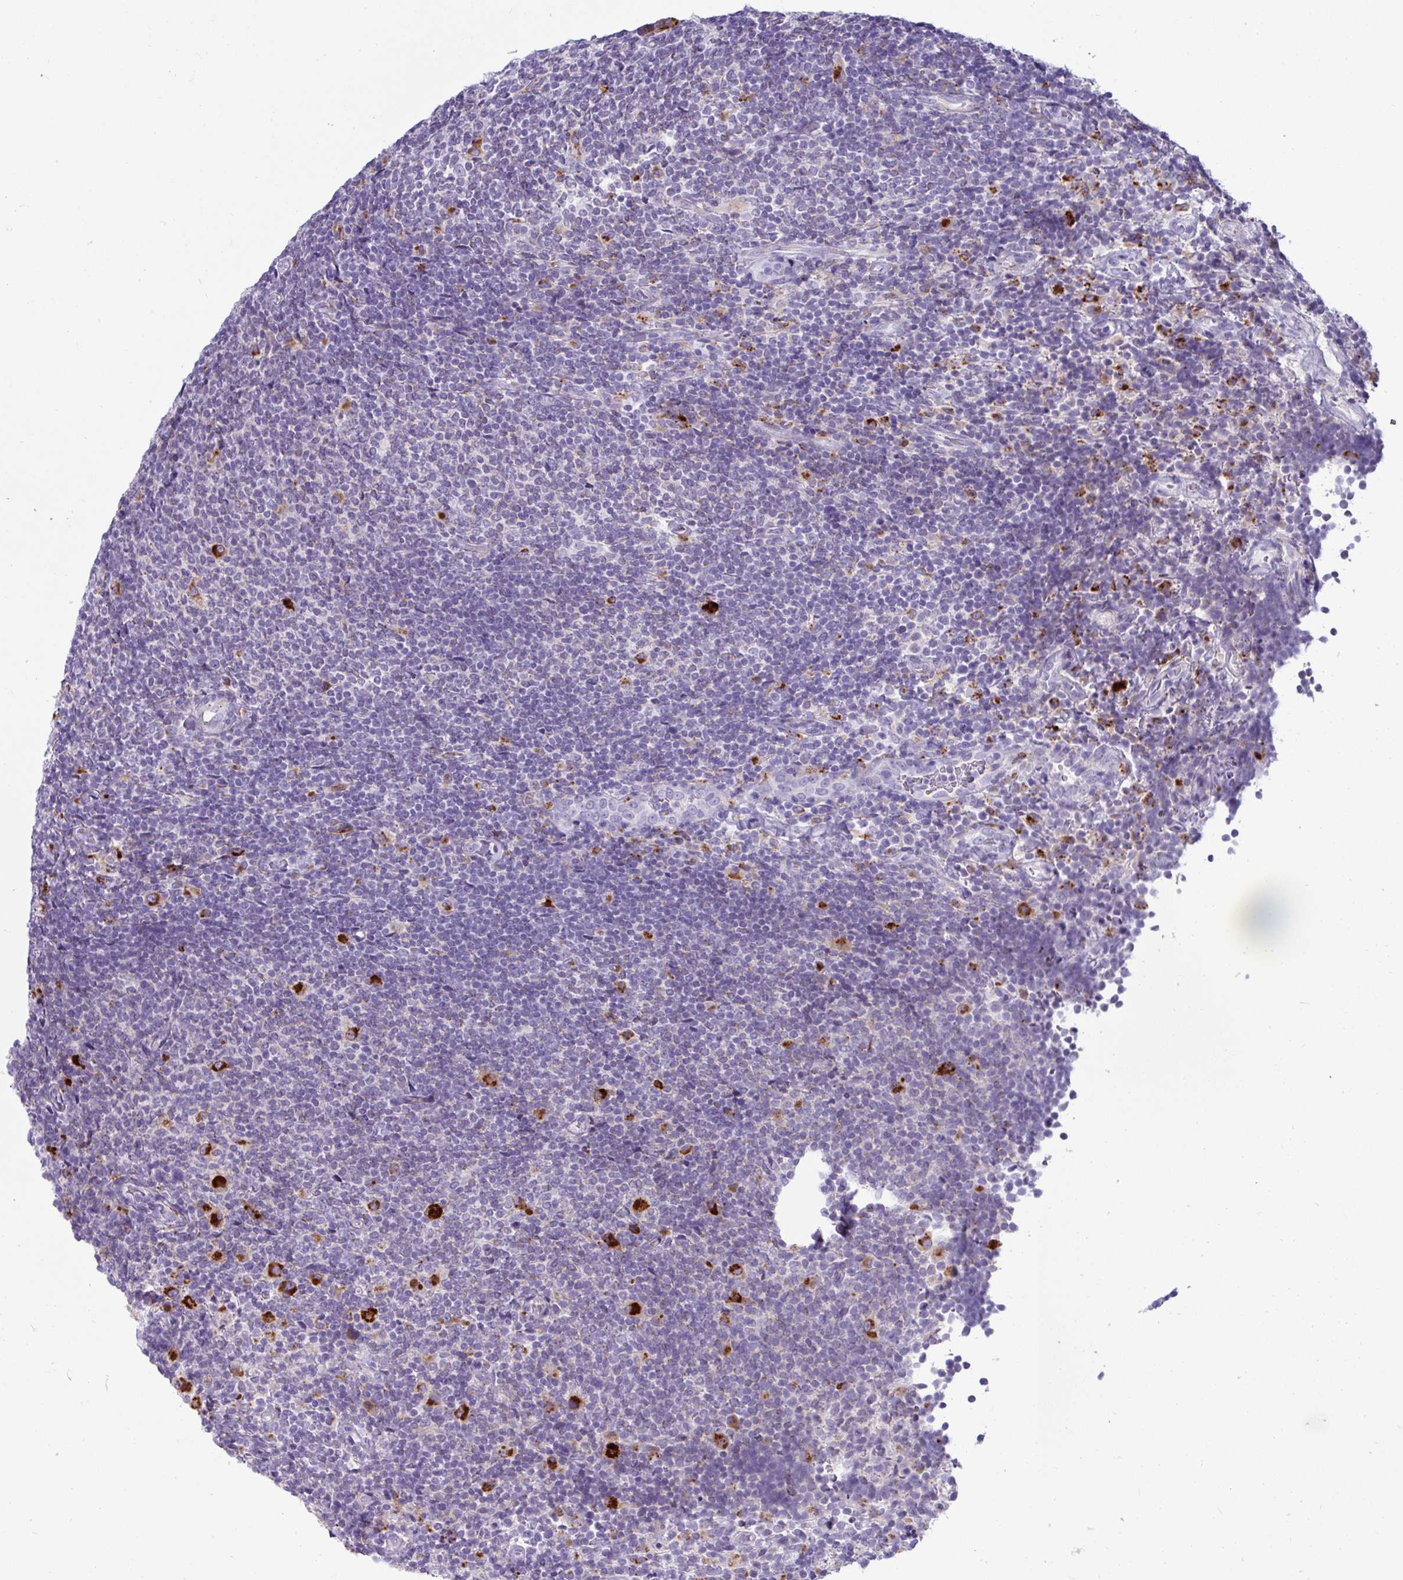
{"staining": {"intensity": "negative", "quantity": "none", "location": "none"}, "tissue": "lymphoma", "cell_type": "Tumor cells", "image_type": "cancer", "snomed": [{"axis": "morphology", "description": "Malignant lymphoma, non-Hodgkin's type, Low grade"}, {"axis": "topography", "description": "Lymph node"}], "caption": "High power microscopy image of an IHC histopathology image of low-grade malignant lymphoma, non-Hodgkin's type, revealing no significant positivity in tumor cells.", "gene": "CTSZ", "patient": {"sex": "male", "age": 52}}